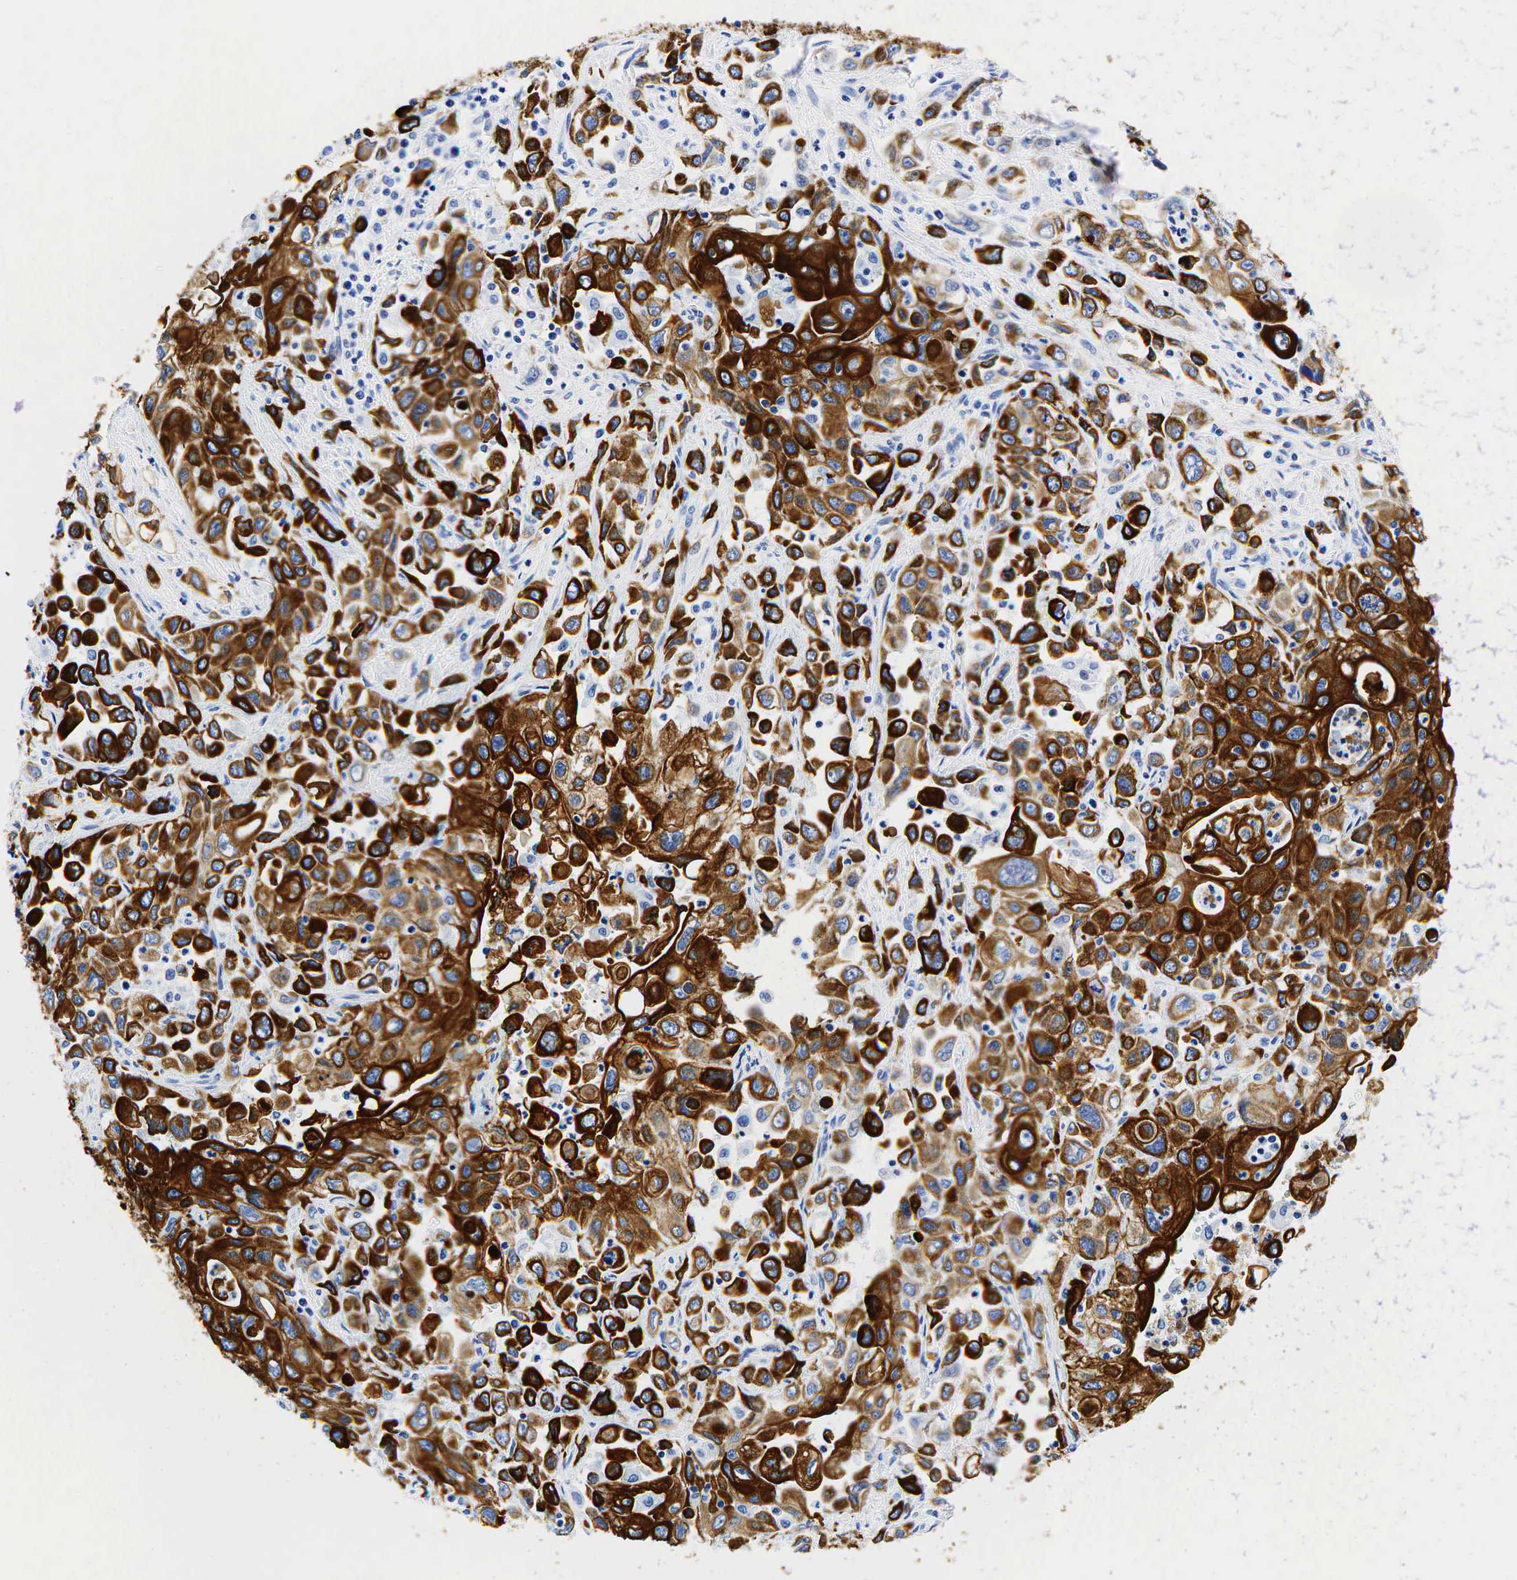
{"staining": {"intensity": "strong", "quantity": ">75%", "location": "cytoplasmic/membranous"}, "tissue": "pancreatic cancer", "cell_type": "Tumor cells", "image_type": "cancer", "snomed": [{"axis": "morphology", "description": "Adenocarcinoma, NOS"}, {"axis": "topography", "description": "Pancreas"}], "caption": "DAB (3,3'-diaminobenzidine) immunohistochemical staining of human pancreatic cancer (adenocarcinoma) reveals strong cytoplasmic/membranous protein positivity in about >75% of tumor cells. (Brightfield microscopy of DAB IHC at high magnification).", "gene": "KRT19", "patient": {"sex": "male", "age": 70}}